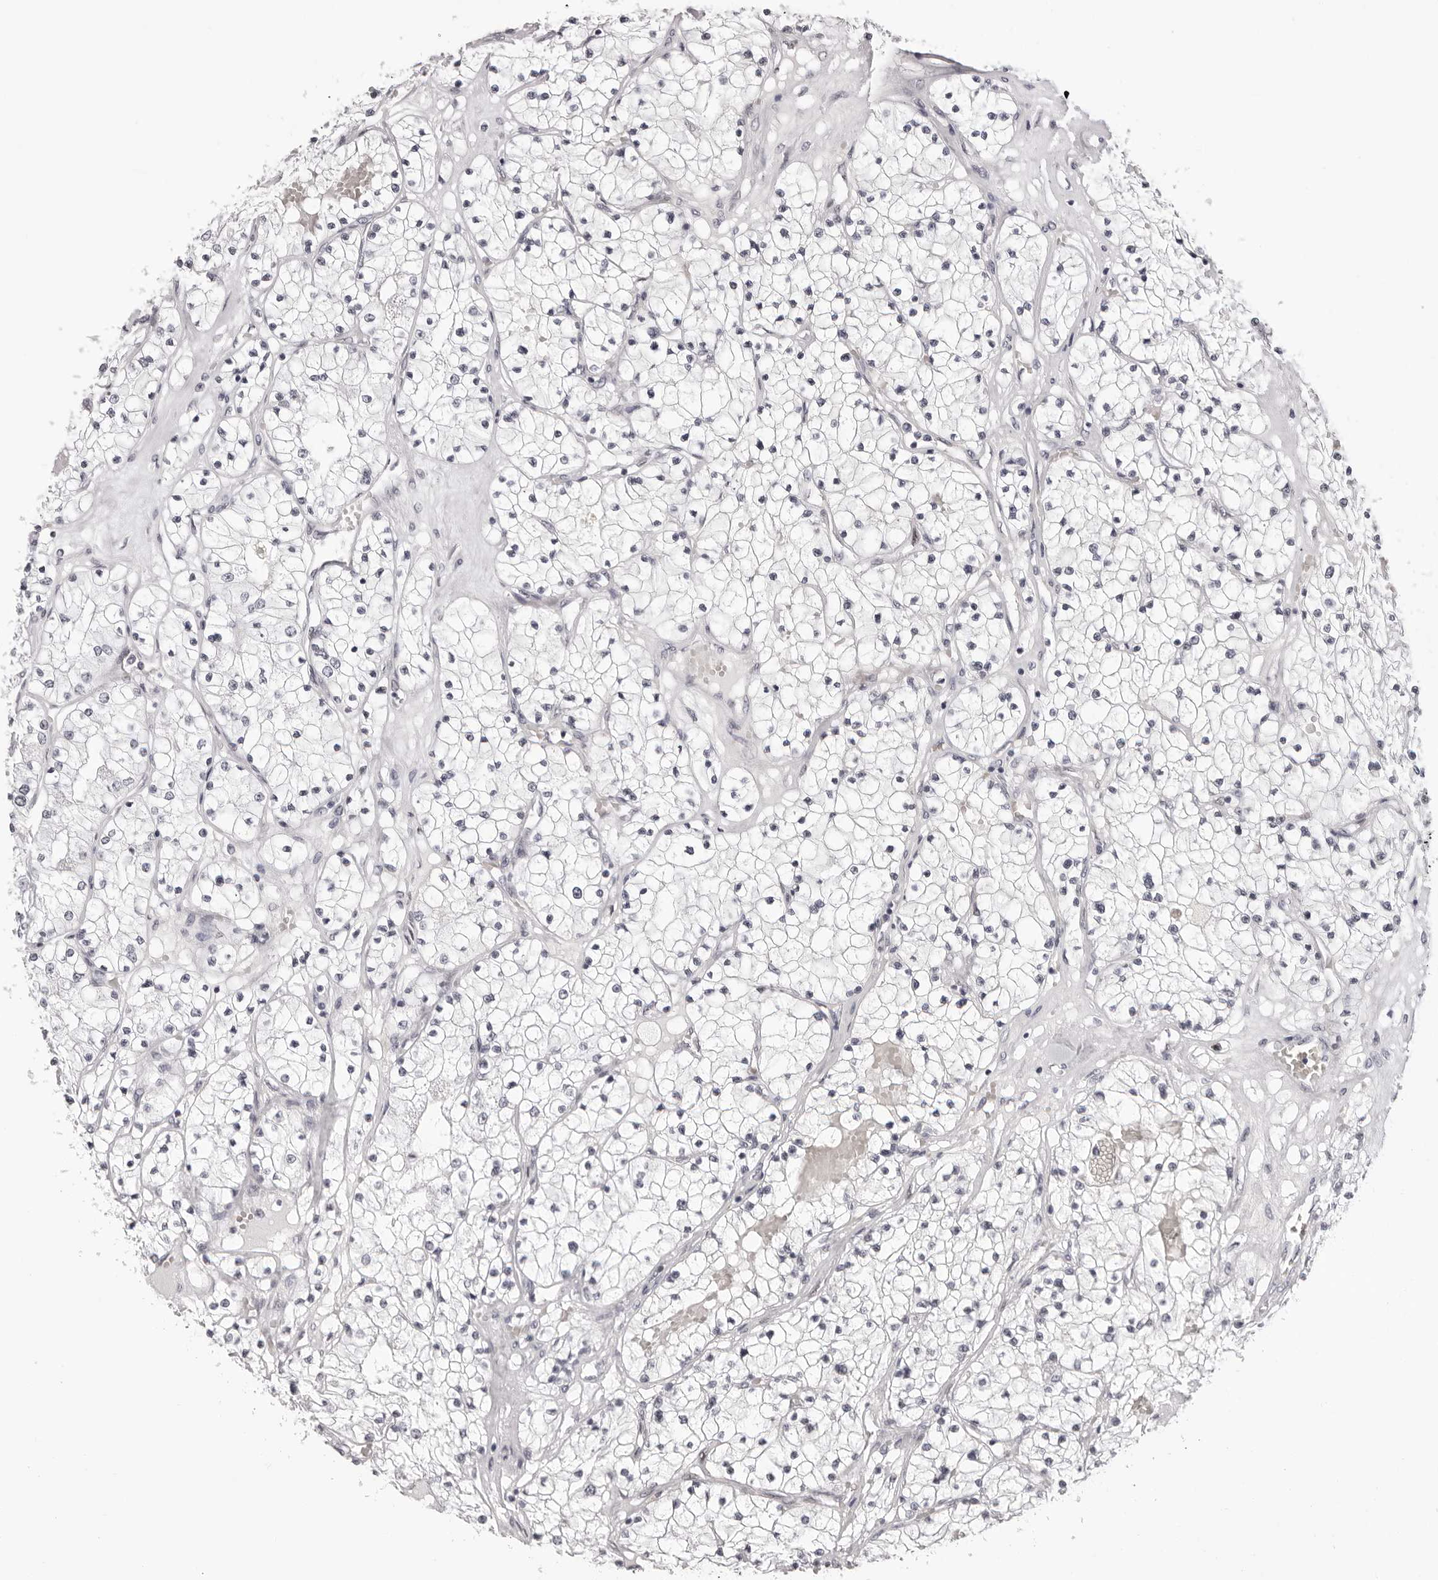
{"staining": {"intensity": "negative", "quantity": "none", "location": "none"}, "tissue": "renal cancer", "cell_type": "Tumor cells", "image_type": "cancer", "snomed": [{"axis": "morphology", "description": "Normal tissue, NOS"}, {"axis": "morphology", "description": "Adenocarcinoma, NOS"}, {"axis": "topography", "description": "Kidney"}], "caption": "Tumor cells show no significant staining in adenocarcinoma (renal). (DAB immunohistochemistry (IHC) visualized using brightfield microscopy, high magnification).", "gene": "MAFK", "patient": {"sex": "male", "age": 68}}